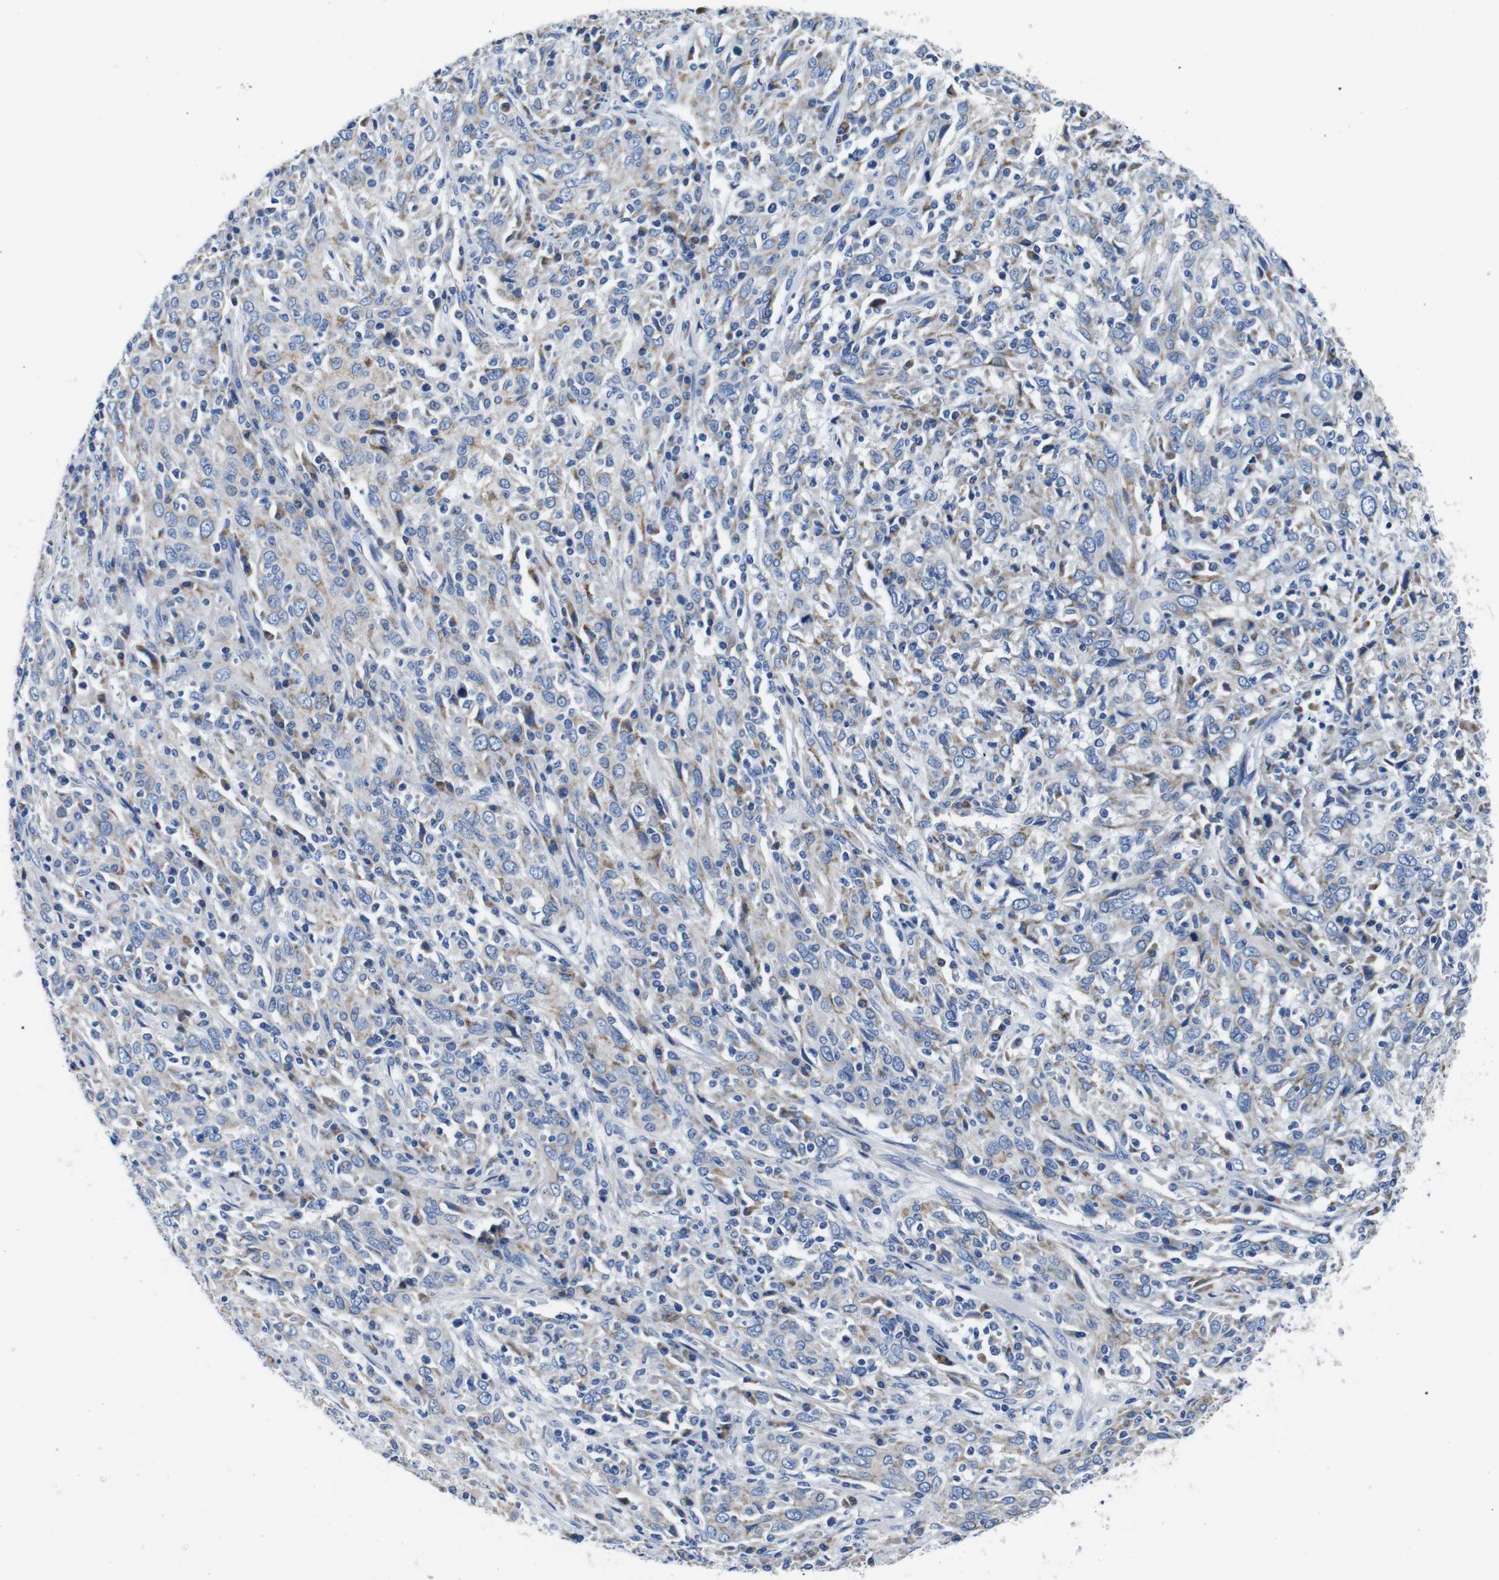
{"staining": {"intensity": "weak", "quantity": "<25%", "location": "cytoplasmic/membranous"}, "tissue": "cervical cancer", "cell_type": "Tumor cells", "image_type": "cancer", "snomed": [{"axis": "morphology", "description": "Squamous cell carcinoma, NOS"}, {"axis": "topography", "description": "Cervix"}], "caption": "Immunohistochemical staining of cervical cancer (squamous cell carcinoma) reveals no significant expression in tumor cells.", "gene": "SNX19", "patient": {"sex": "female", "age": 46}}